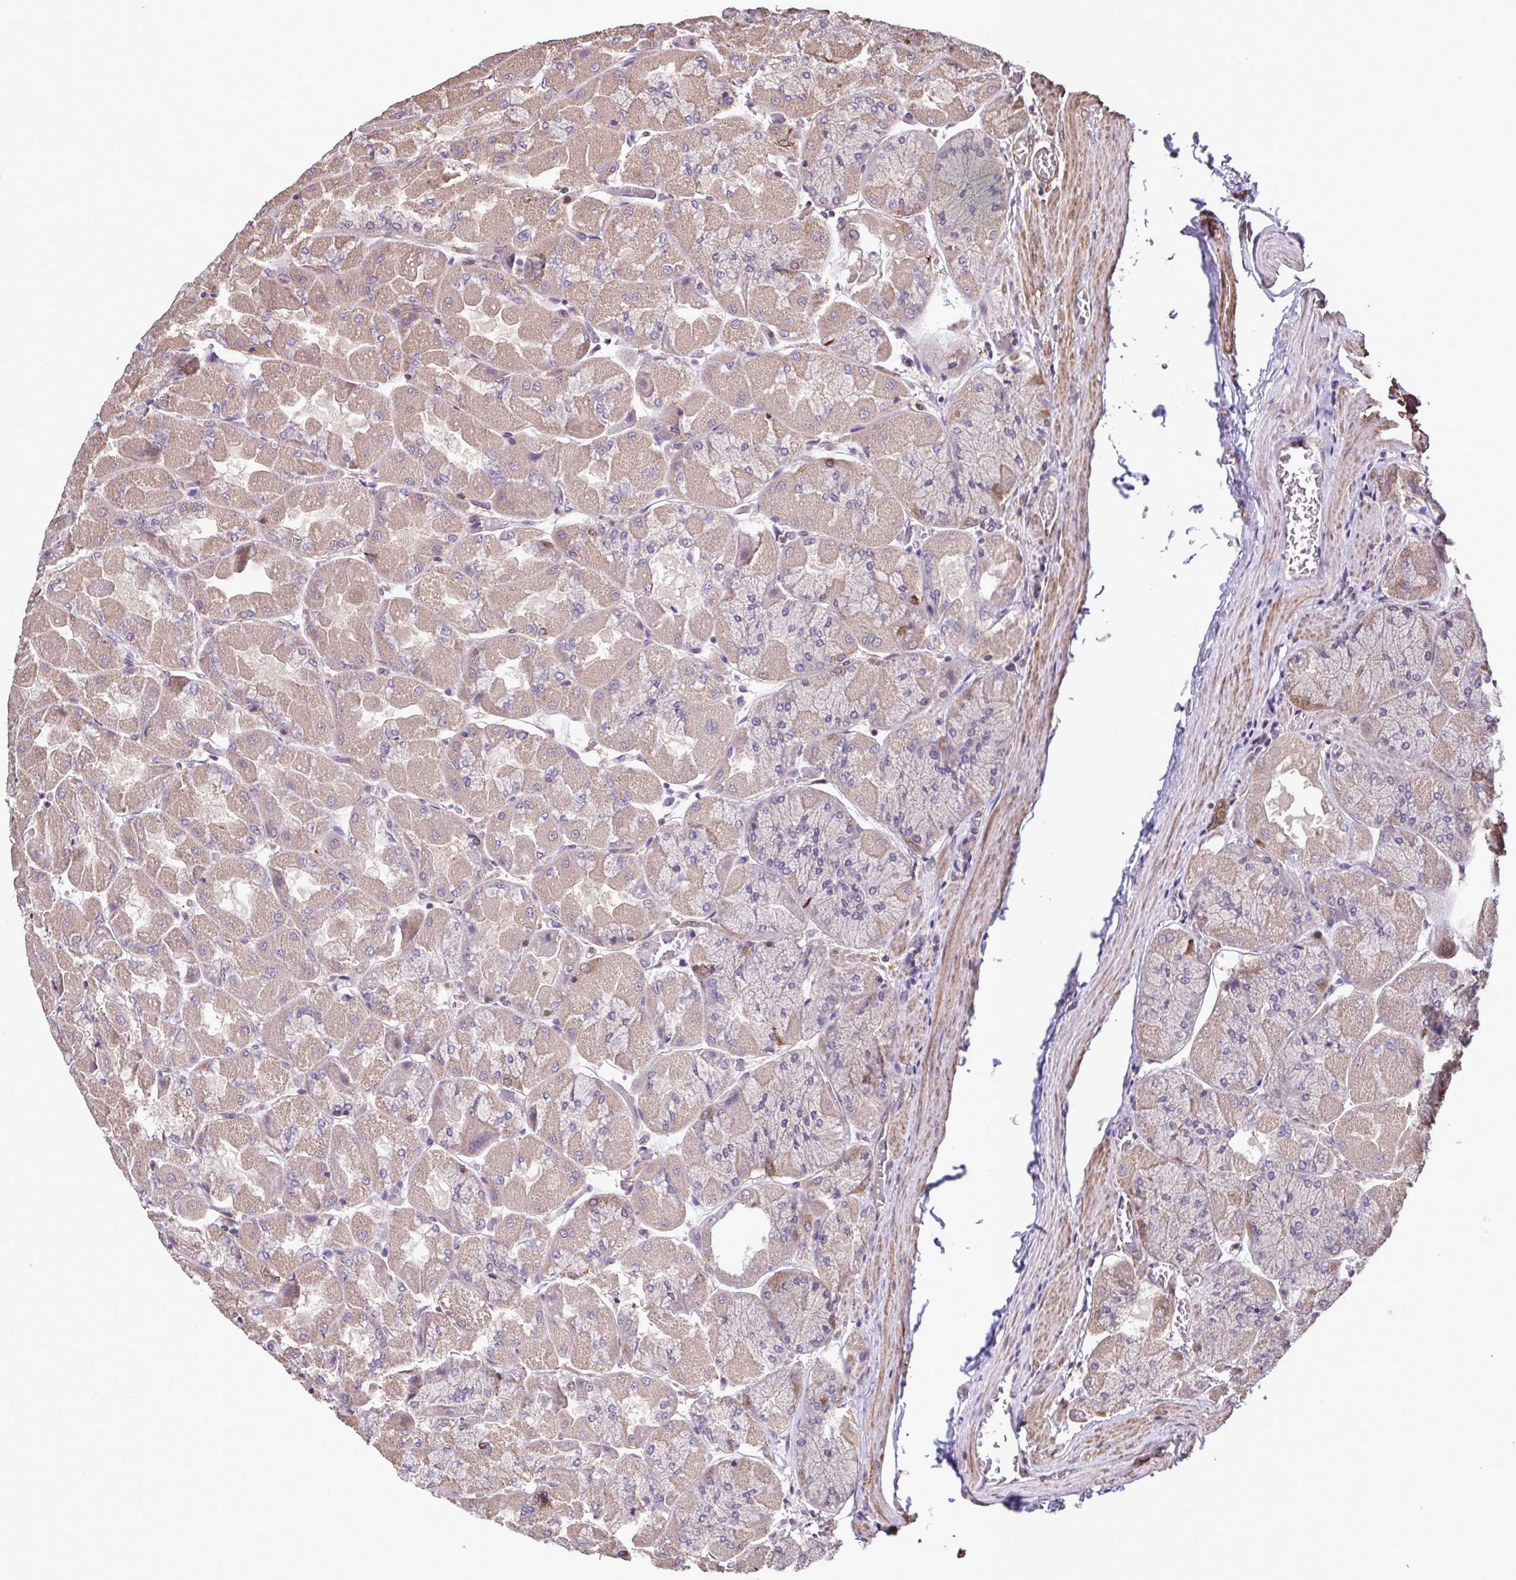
{"staining": {"intensity": "weak", "quantity": "25%-75%", "location": "cytoplasmic/membranous,nuclear"}, "tissue": "stomach", "cell_type": "Glandular cells", "image_type": "normal", "snomed": [{"axis": "morphology", "description": "Normal tissue, NOS"}, {"axis": "topography", "description": "Stomach"}], "caption": "Protein expression analysis of benign human stomach reveals weak cytoplasmic/membranous,nuclear positivity in about 25%-75% of glandular cells.", "gene": "ZNF200", "patient": {"sex": "female", "age": 61}}